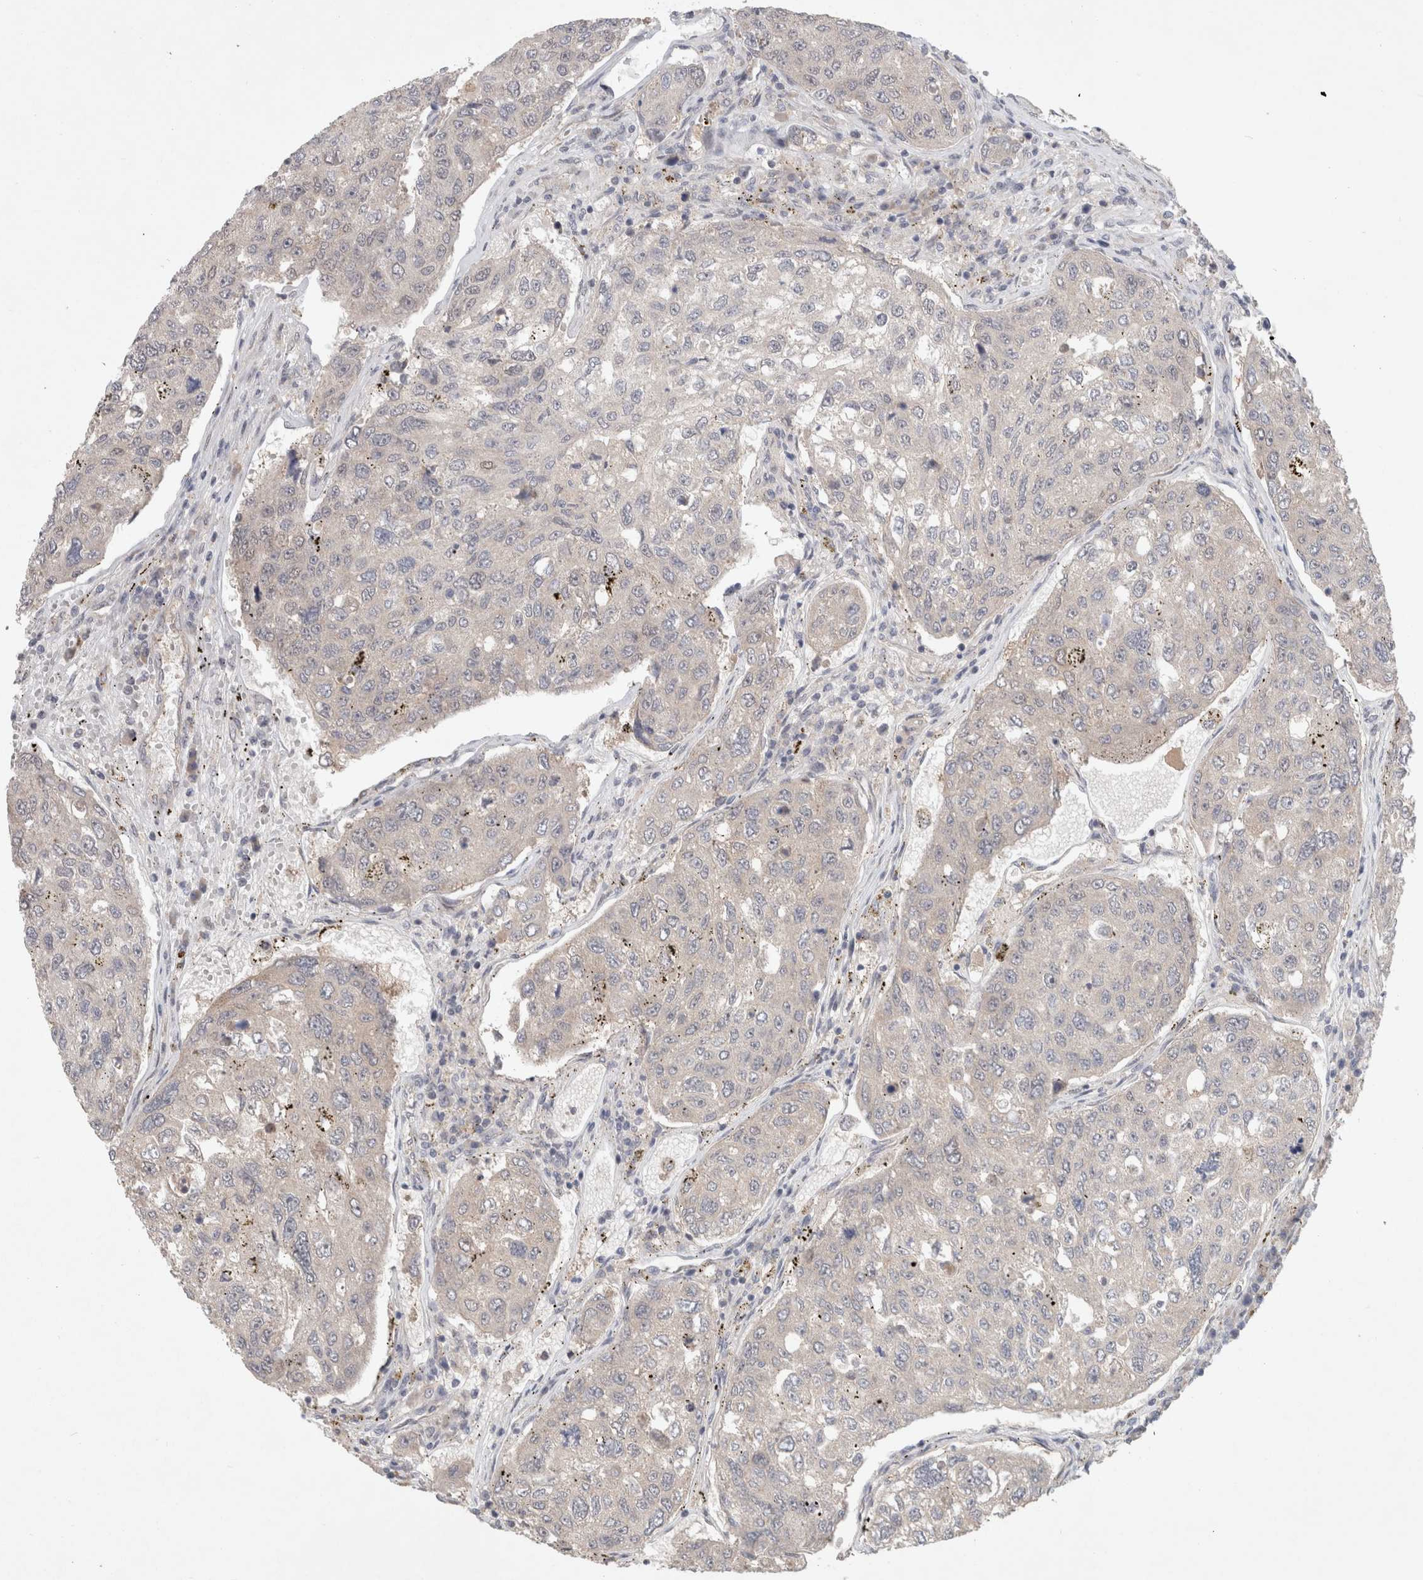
{"staining": {"intensity": "negative", "quantity": "none", "location": "none"}, "tissue": "urothelial cancer", "cell_type": "Tumor cells", "image_type": "cancer", "snomed": [{"axis": "morphology", "description": "Urothelial carcinoma, High grade"}, {"axis": "topography", "description": "Lymph node"}, {"axis": "topography", "description": "Urinary bladder"}], "caption": "Urothelial cancer was stained to show a protein in brown. There is no significant expression in tumor cells. (DAB (3,3'-diaminobenzidine) immunohistochemistry with hematoxylin counter stain).", "gene": "RASAL2", "patient": {"sex": "male", "age": 51}}